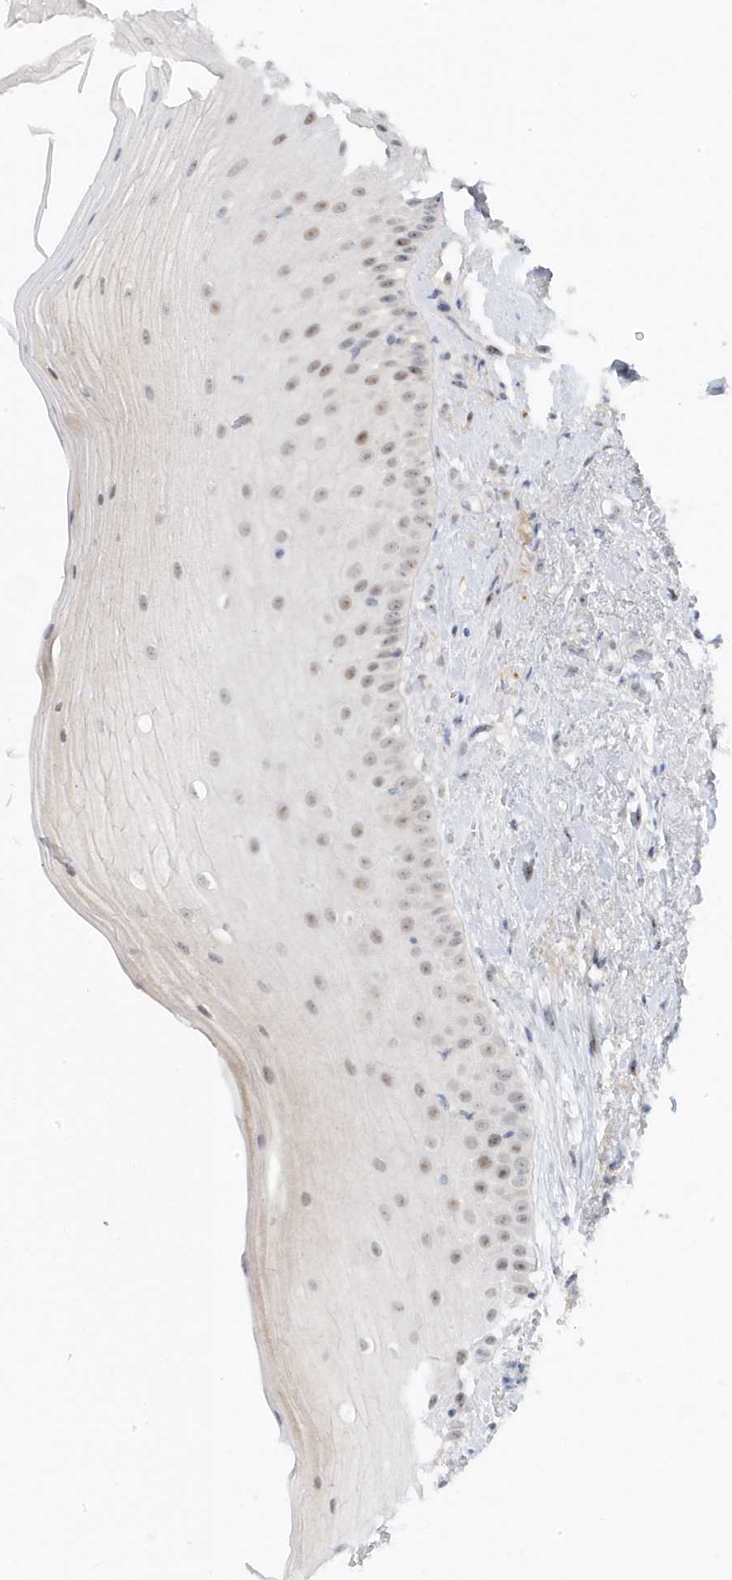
{"staining": {"intensity": "weak", "quantity": ">75%", "location": "nuclear"}, "tissue": "oral mucosa", "cell_type": "Squamous epithelial cells", "image_type": "normal", "snomed": [{"axis": "morphology", "description": "Normal tissue, NOS"}, {"axis": "topography", "description": "Oral tissue"}], "caption": "About >75% of squamous epithelial cells in normal human oral mucosa demonstrate weak nuclear protein expression as visualized by brown immunohistochemical staining.", "gene": "TSEN15", "patient": {"sex": "female", "age": 63}}